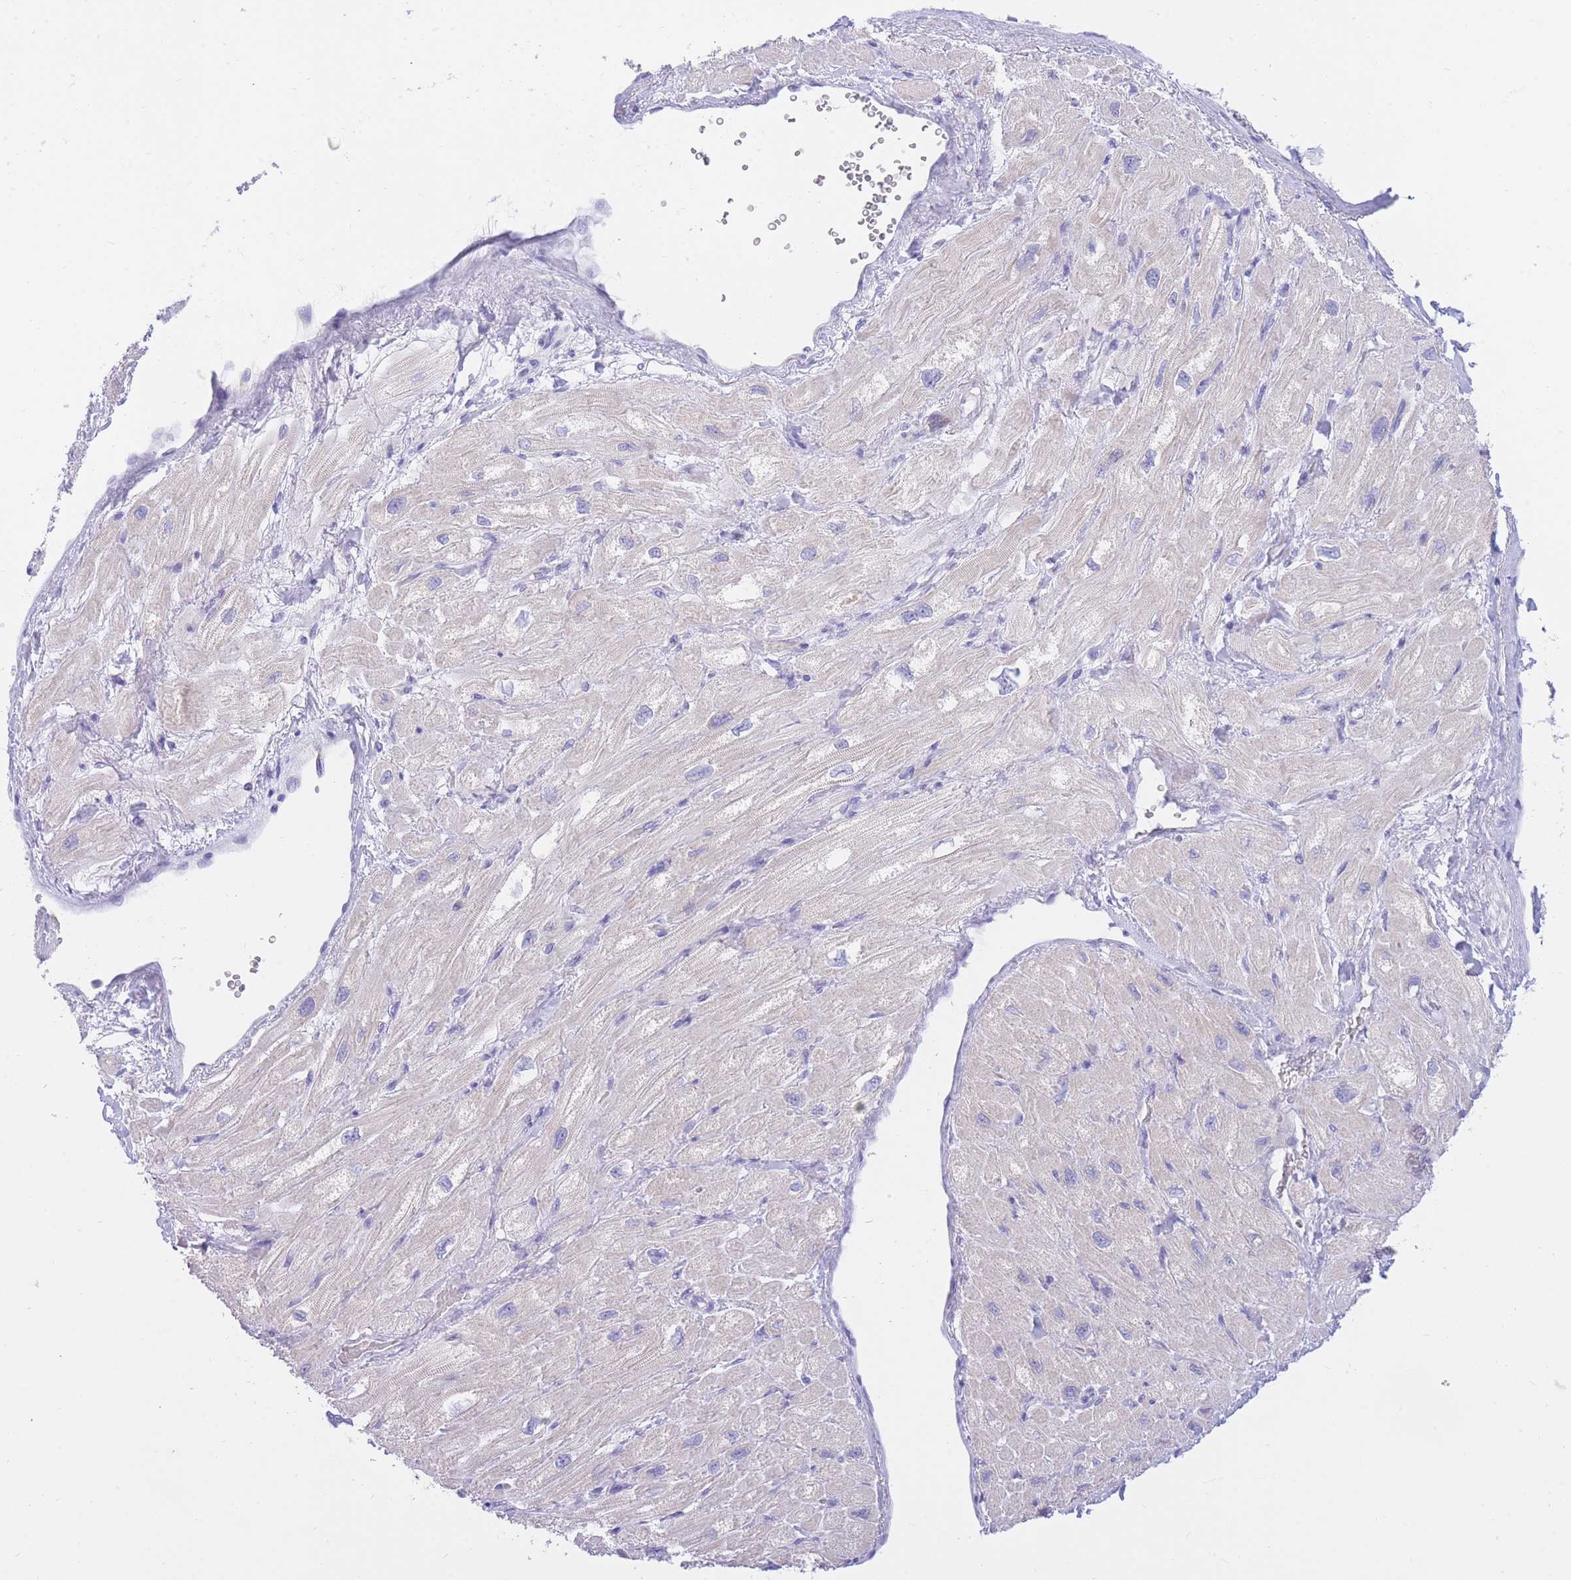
{"staining": {"intensity": "negative", "quantity": "none", "location": "none"}, "tissue": "heart muscle", "cell_type": "Cardiomyocytes", "image_type": "normal", "snomed": [{"axis": "morphology", "description": "Normal tissue, NOS"}, {"axis": "topography", "description": "Heart"}], "caption": "The photomicrograph reveals no significant staining in cardiomyocytes of heart muscle.", "gene": "SSUH2", "patient": {"sex": "male", "age": 65}}